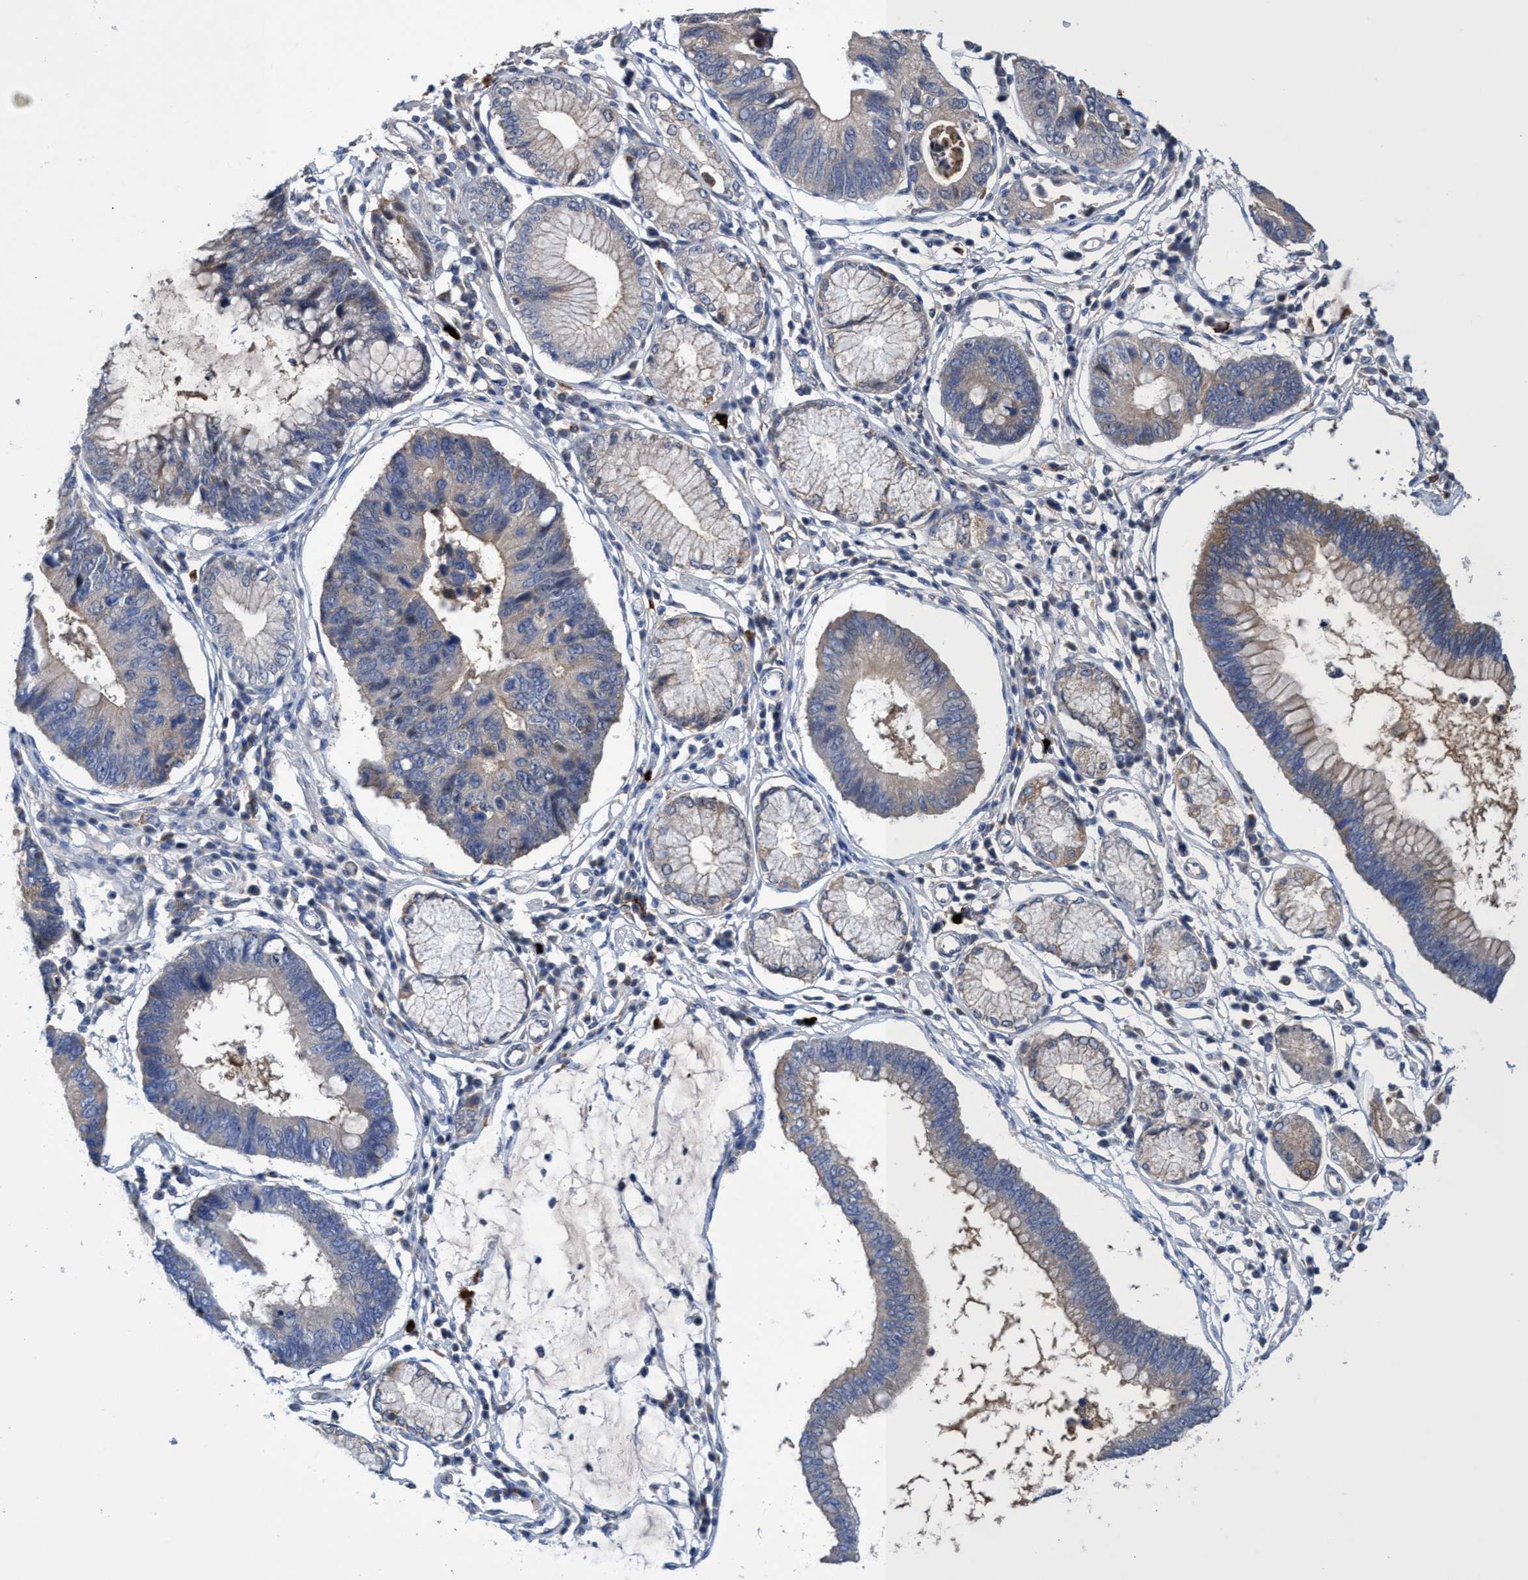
{"staining": {"intensity": "weak", "quantity": "<25%", "location": "cytoplasmic/membranous"}, "tissue": "stomach cancer", "cell_type": "Tumor cells", "image_type": "cancer", "snomed": [{"axis": "morphology", "description": "Adenocarcinoma, NOS"}, {"axis": "topography", "description": "Stomach"}], "caption": "DAB immunohistochemical staining of adenocarcinoma (stomach) shows no significant expression in tumor cells.", "gene": "SVEP1", "patient": {"sex": "male", "age": 59}}